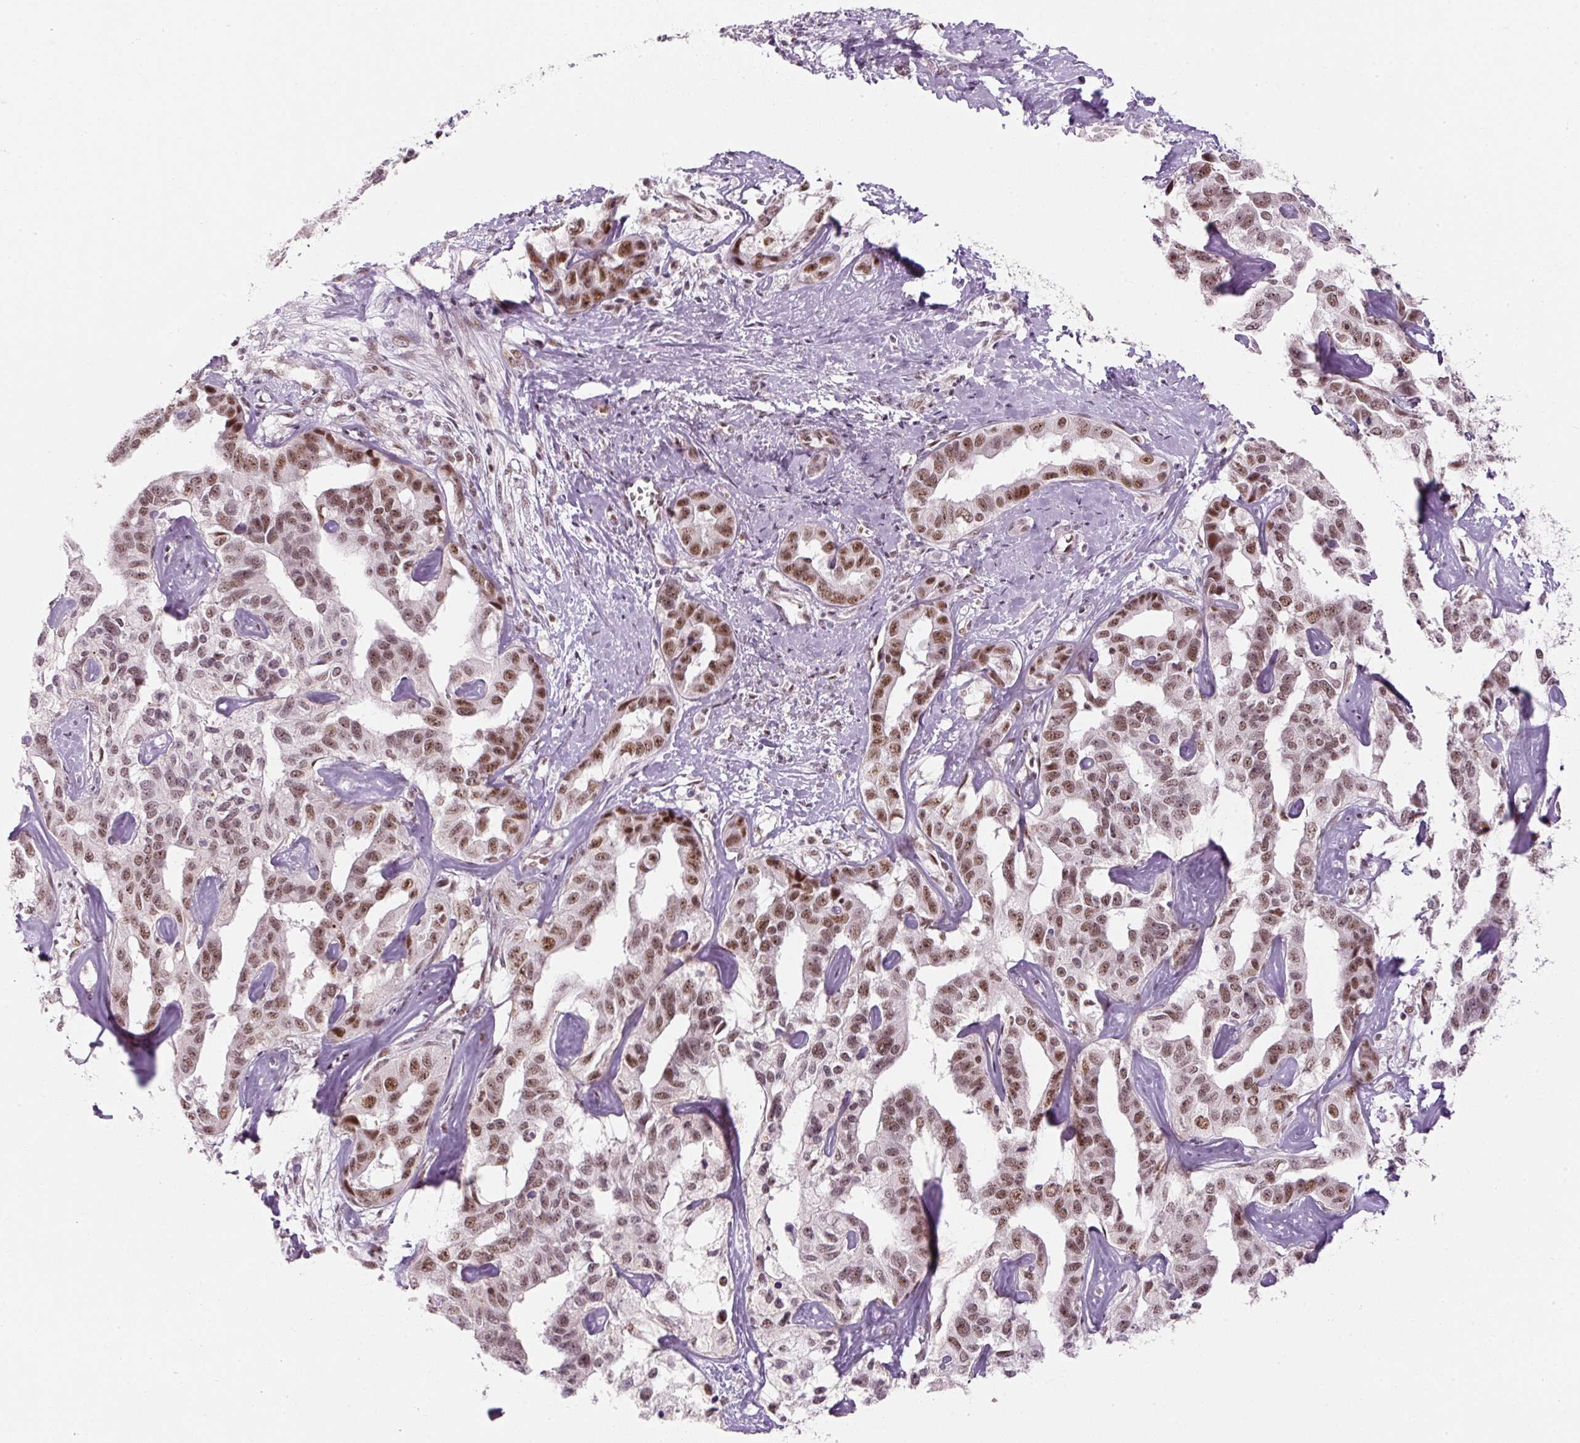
{"staining": {"intensity": "moderate", "quantity": ">75%", "location": "nuclear"}, "tissue": "liver cancer", "cell_type": "Tumor cells", "image_type": "cancer", "snomed": [{"axis": "morphology", "description": "Cholangiocarcinoma"}, {"axis": "topography", "description": "Liver"}], "caption": "Tumor cells show moderate nuclear staining in about >75% of cells in liver cancer.", "gene": "U2AF2", "patient": {"sex": "male", "age": 59}}